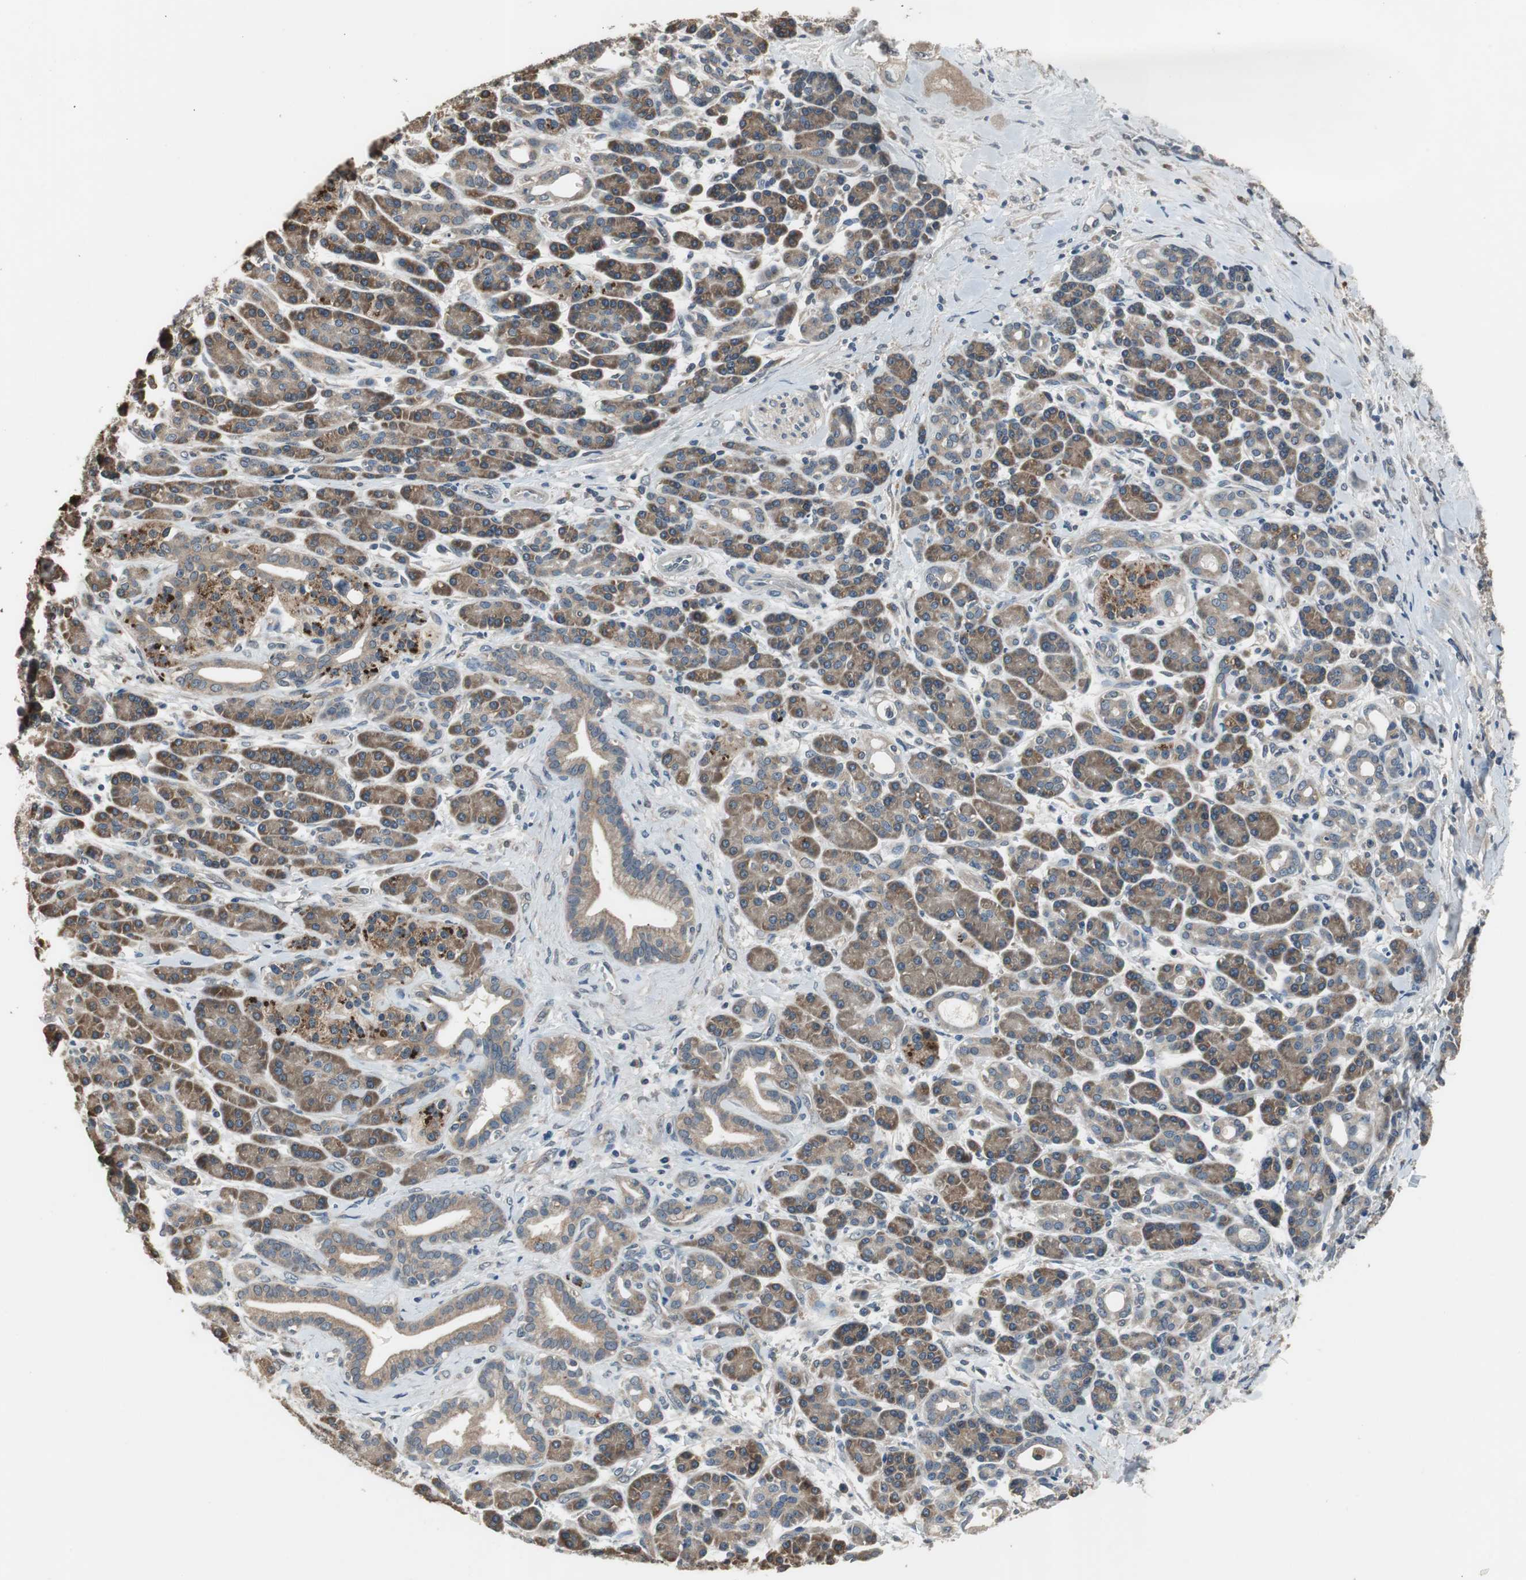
{"staining": {"intensity": "moderate", "quantity": ">75%", "location": "cytoplasmic/membranous"}, "tissue": "pancreatic cancer", "cell_type": "Tumor cells", "image_type": "cancer", "snomed": [{"axis": "morphology", "description": "Adenocarcinoma, NOS"}, {"axis": "topography", "description": "Pancreas"}], "caption": "IHC (DAB (3,3'-diaminobenzidine)) staining of human adenocarcinoma (pancreatic) reveals moderate cytoplasmic/membranous protein positivity in approximately >75% of tumor cells. Immunohistochemistry stains the protein of interest in brown and the nuclei are stained blue.", "gene": "PI4KB", "patient": {"sex": "female", "age": 77}}